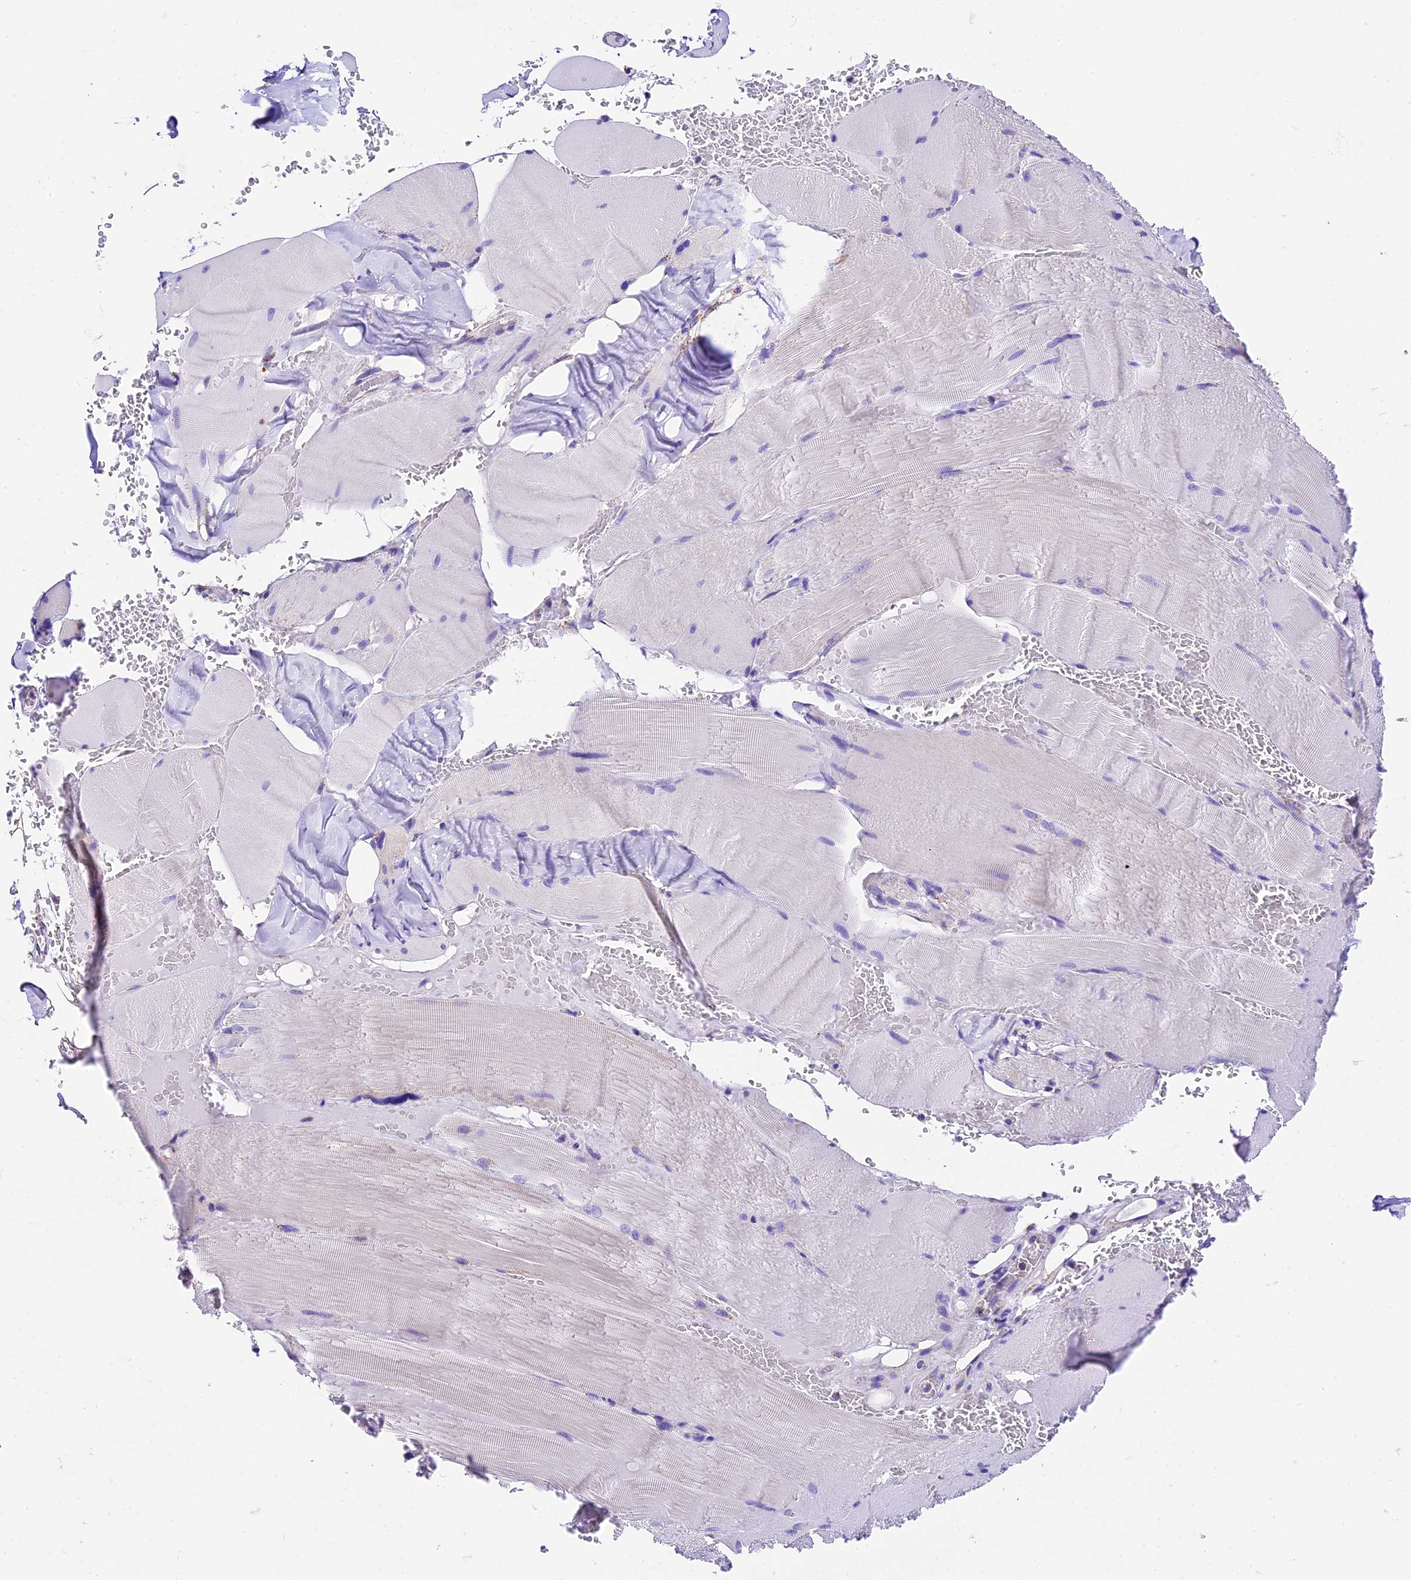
{"staining": {"intensity": "negative", "quantity": "none", "location": "none"}, "tissue": "skeletal muscle", "cell_type": "Myocytes", "image_type": "normal", "snomed": [{"axis": "morphology", "description": "Normal tissue, NOS"}, {"axis": "topography", "description": "Skeletal muscle"}, {"axis": "topography", "description": "Head-Neck"}], "caption": "Immunohistochemistry (IHC) histopathology image of benign skeletal muscle: human skeletal muscle stained with DAB shows no significant protein expression in myocytes.", "gene": "DCAF5", "patient": {"sex": "male", "age": 66}}